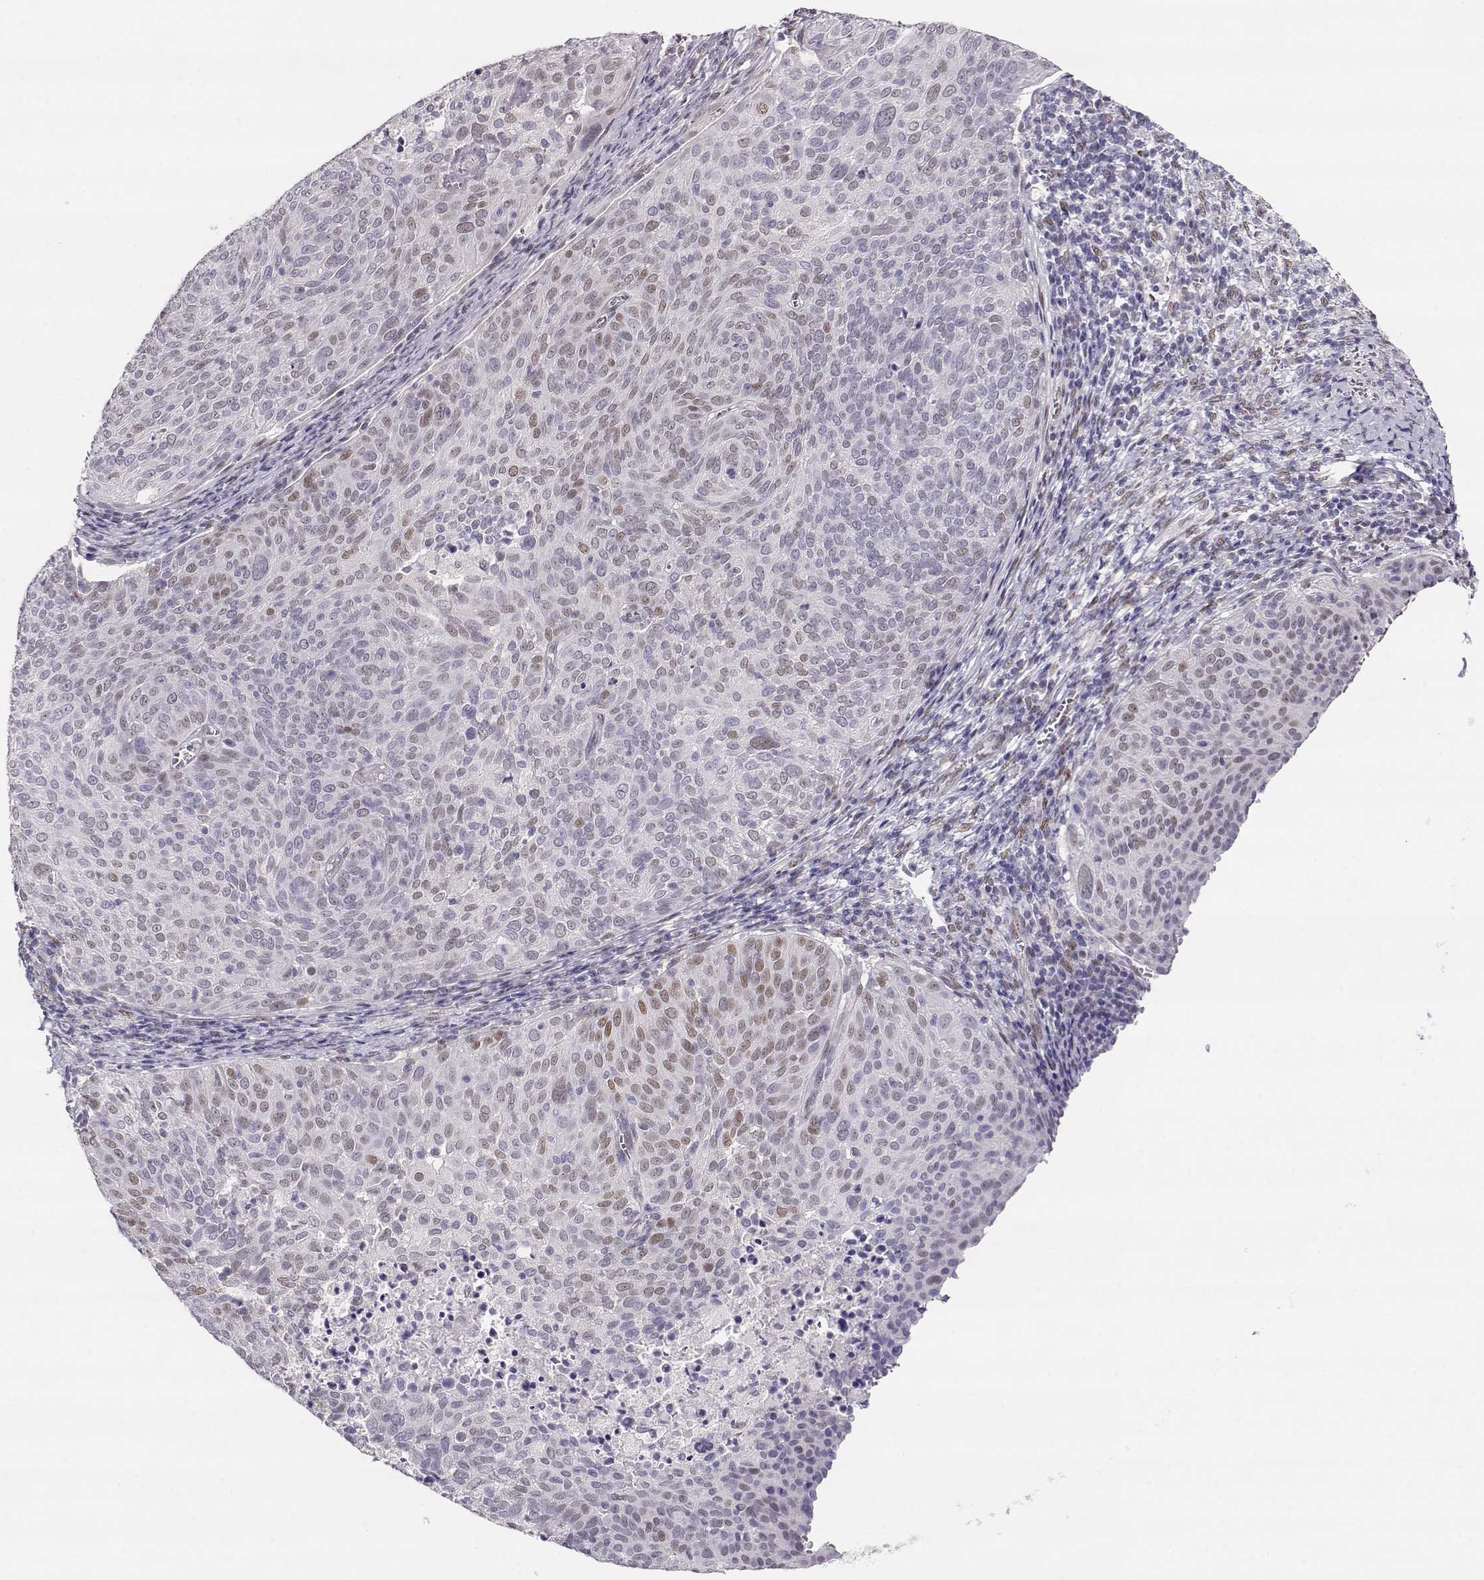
{"staining": {"intensity": "weak", "quantity": "25%-75%", "location": "nuclear"}, "tissue": "cervical cancer", "cell_type": "Tumor cells", "image_type": "cancer", "snomed": [{"axis": "morphology", "description": "Squamous cell carcinoma, NOS"}, {"axis": "topography", "description": "Cervix"}], "caption": "Cervical squamous cell carcinoma tissue displays weak nuclear staining in about 25%-75% of tumor cells Nuclei are stained in blue.", "gene": "POLI", "patient": {"sex": "female", "age": 39}}